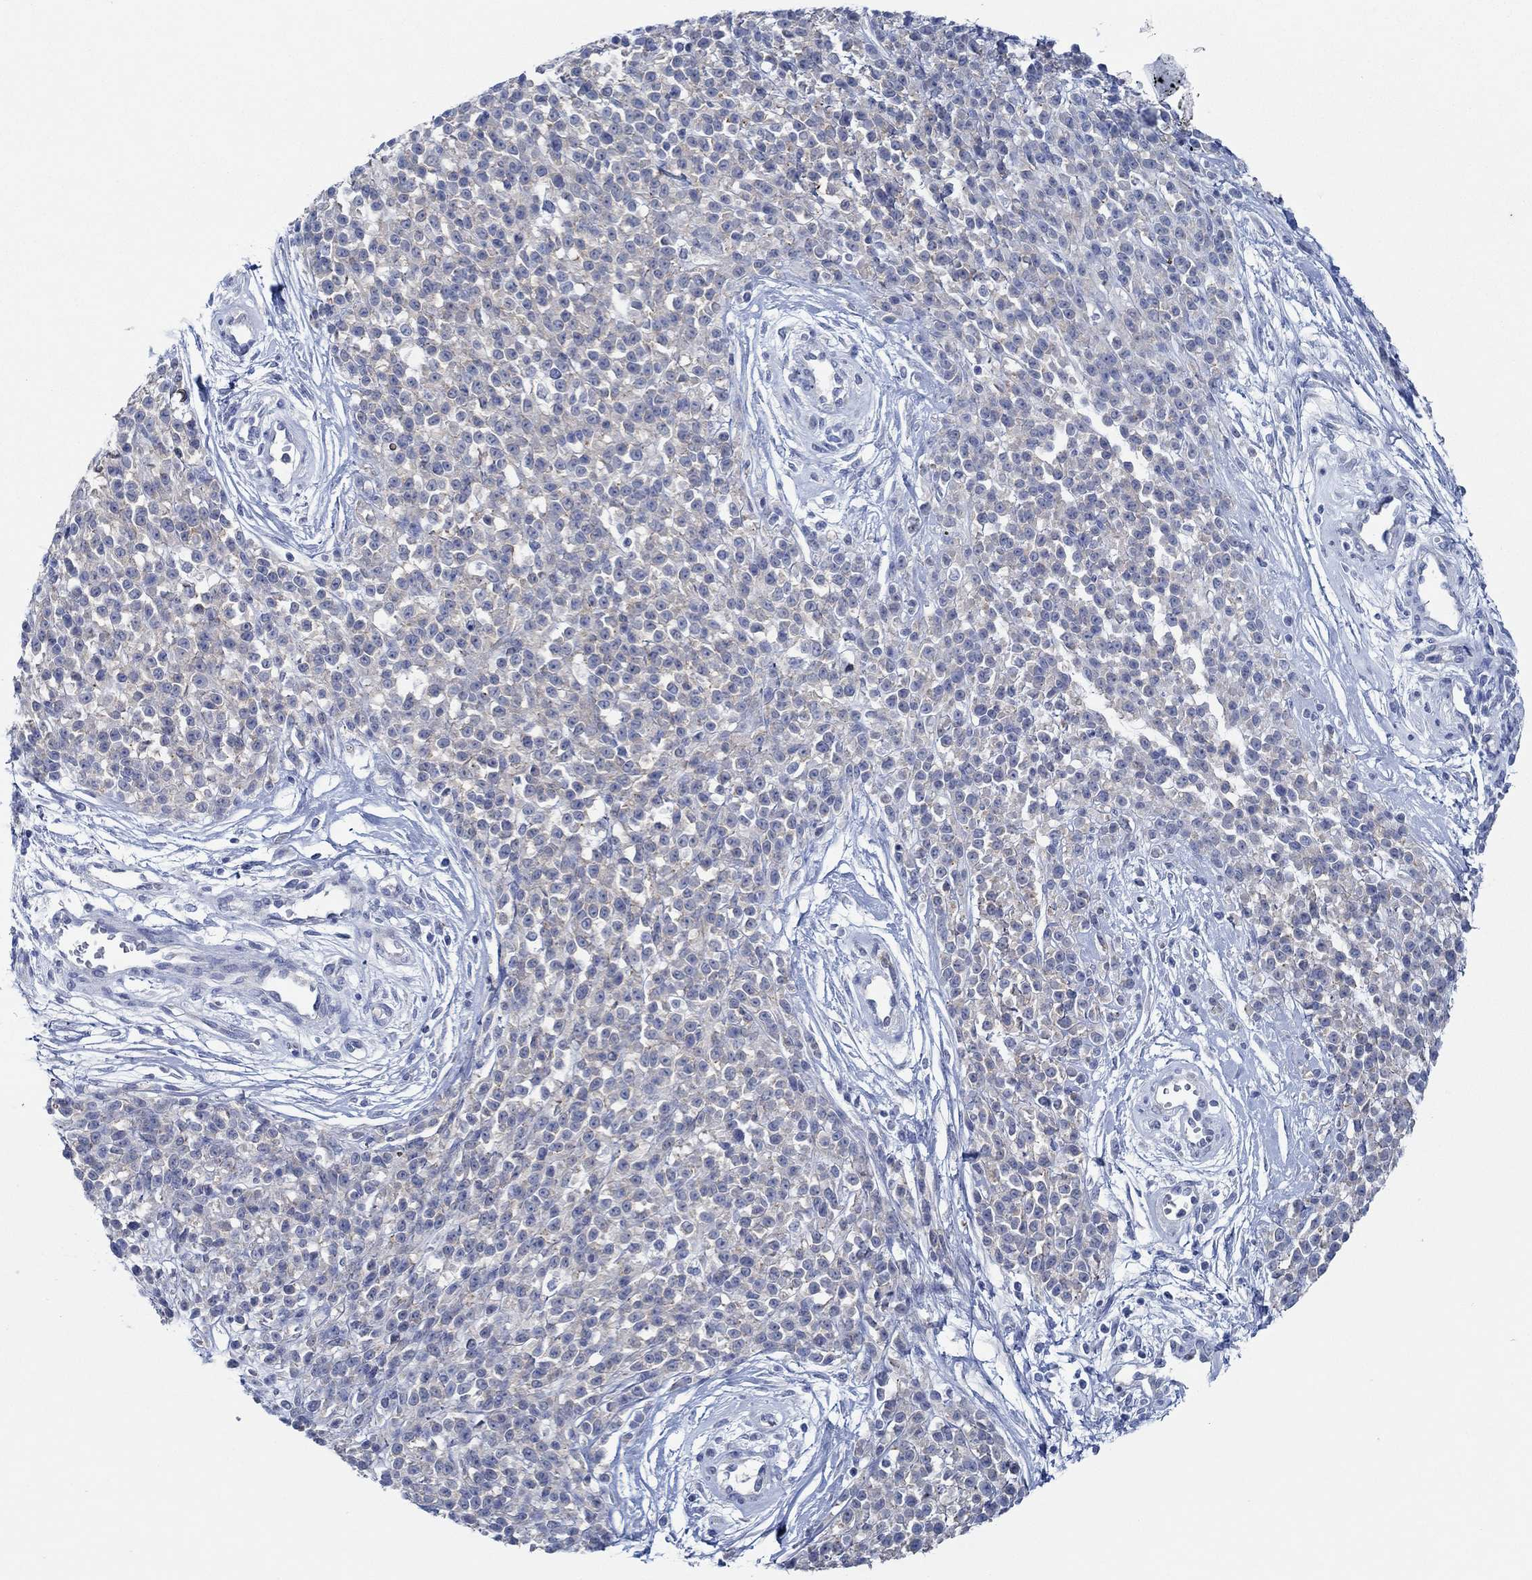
{"staining": {"intensity": "weak", "quantity": "<25%", "location": "cytoplasmic/membranous"}, "tissue": "melanoma", "cell_type": "Tumor cells", "image_type": "cancer", "snomed": [{"axis": "morphology", "description": "Malignant melanoma, NOS"}, {"axis": "topography", "description": "Skin"}, {"axis": "topography", "description": "Skin of trunk"}], "caption": "Malignant melanoma stained for a protein using immunohistochemistry reveals no positivity tumor cells.", "gene": "ZNF671", "patient": {"sex": "male", "age": 74}}